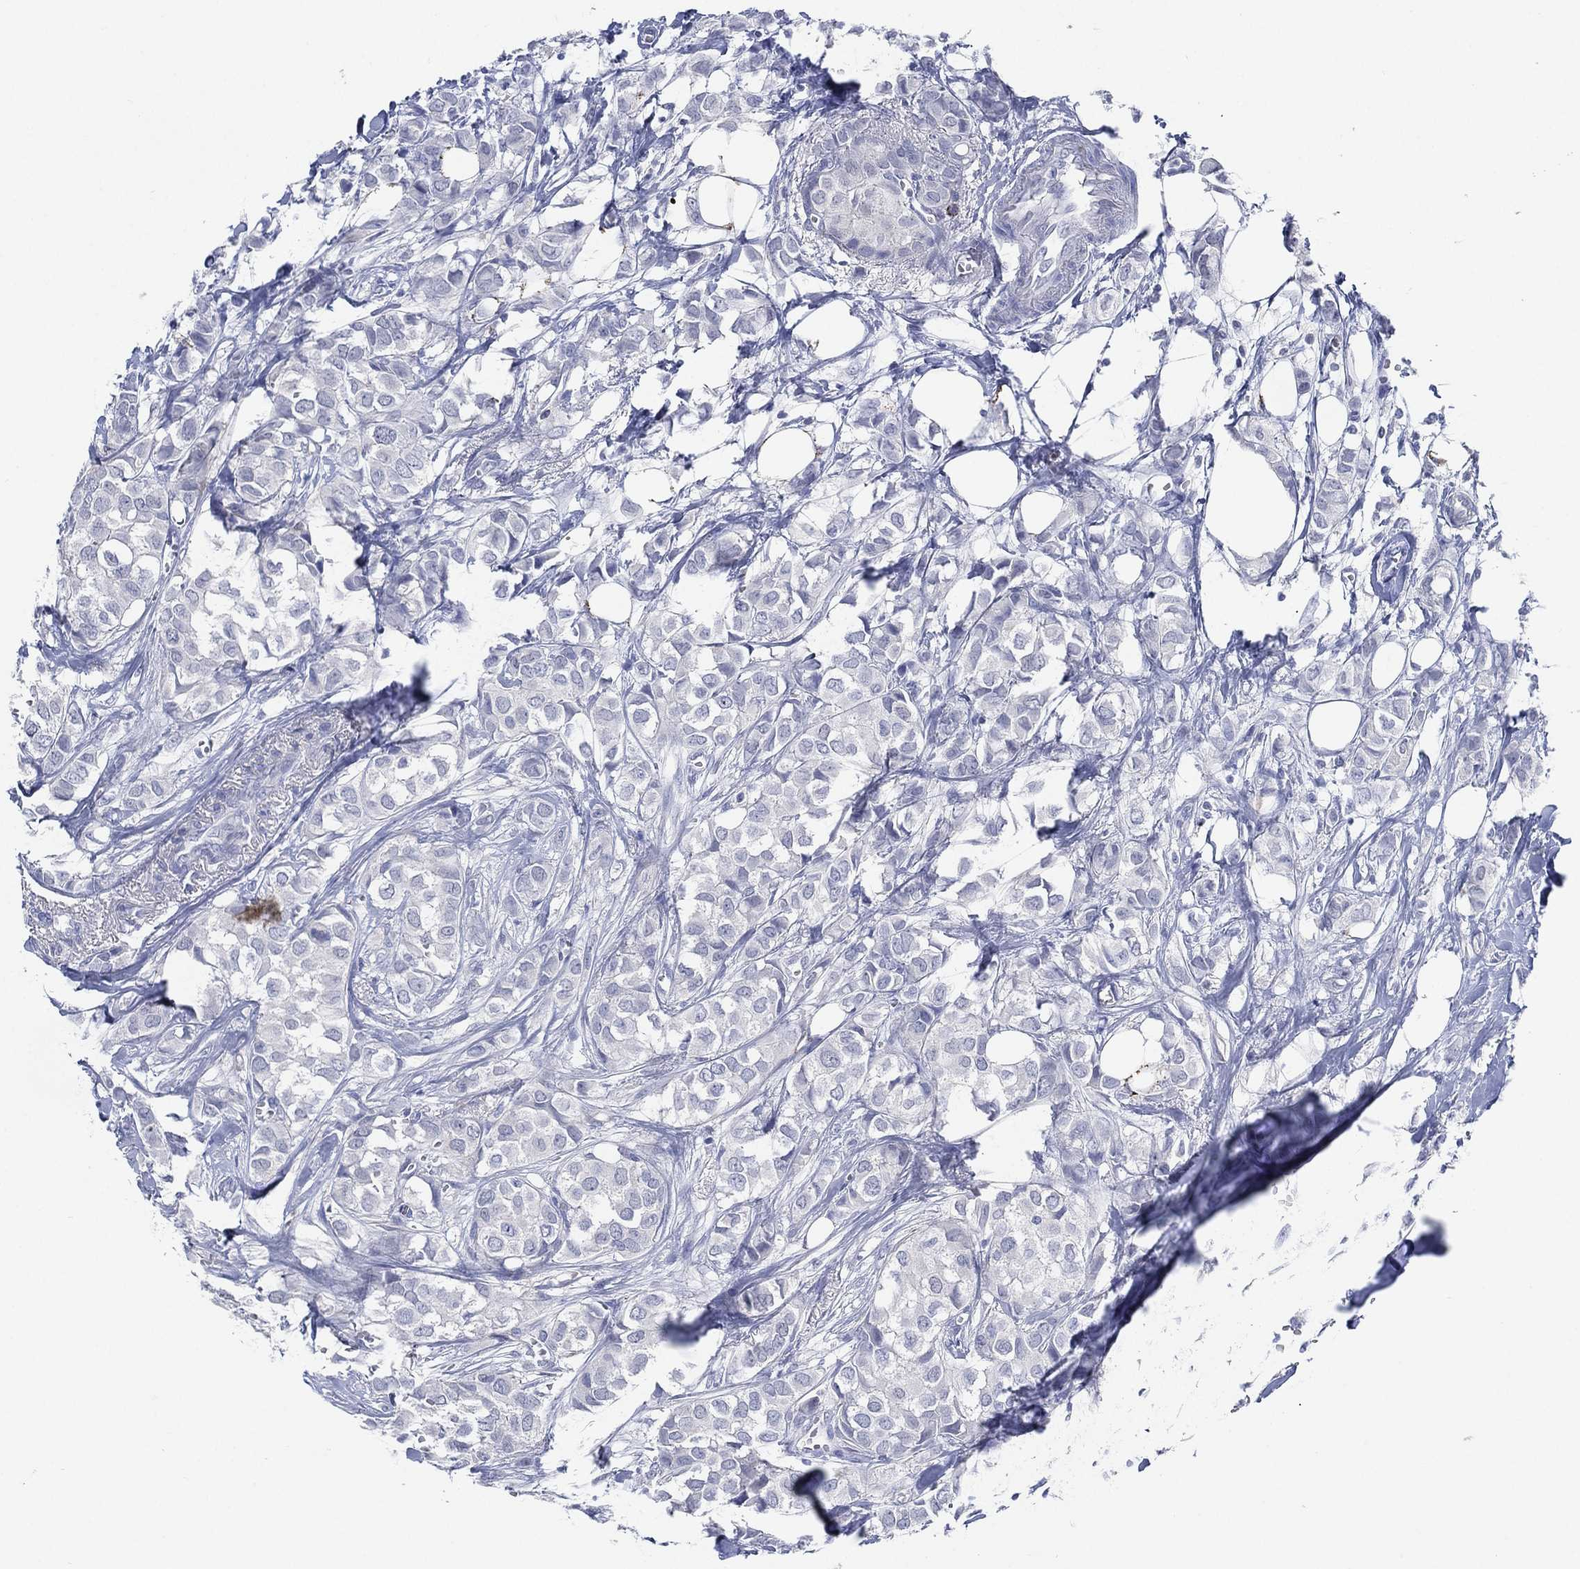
{"staining": {"intensity": "negative", "quantity": "none", "location": "none"}, "tissue": "breast cancer", "cell_type": "Tumor cells", "image_type": "cancer", "snomed": [{"axis": "morphology", "description": "Duct carcinoma"}, {"axis": "topography", "description": "Breast"}], "caption": "A histopathology image of breast invasive ductal carcinoma stained for a protein shows no brown staining in tumor cells.", "gene": "C5orf46", "patient": {"sex": "female", "age": 85}}